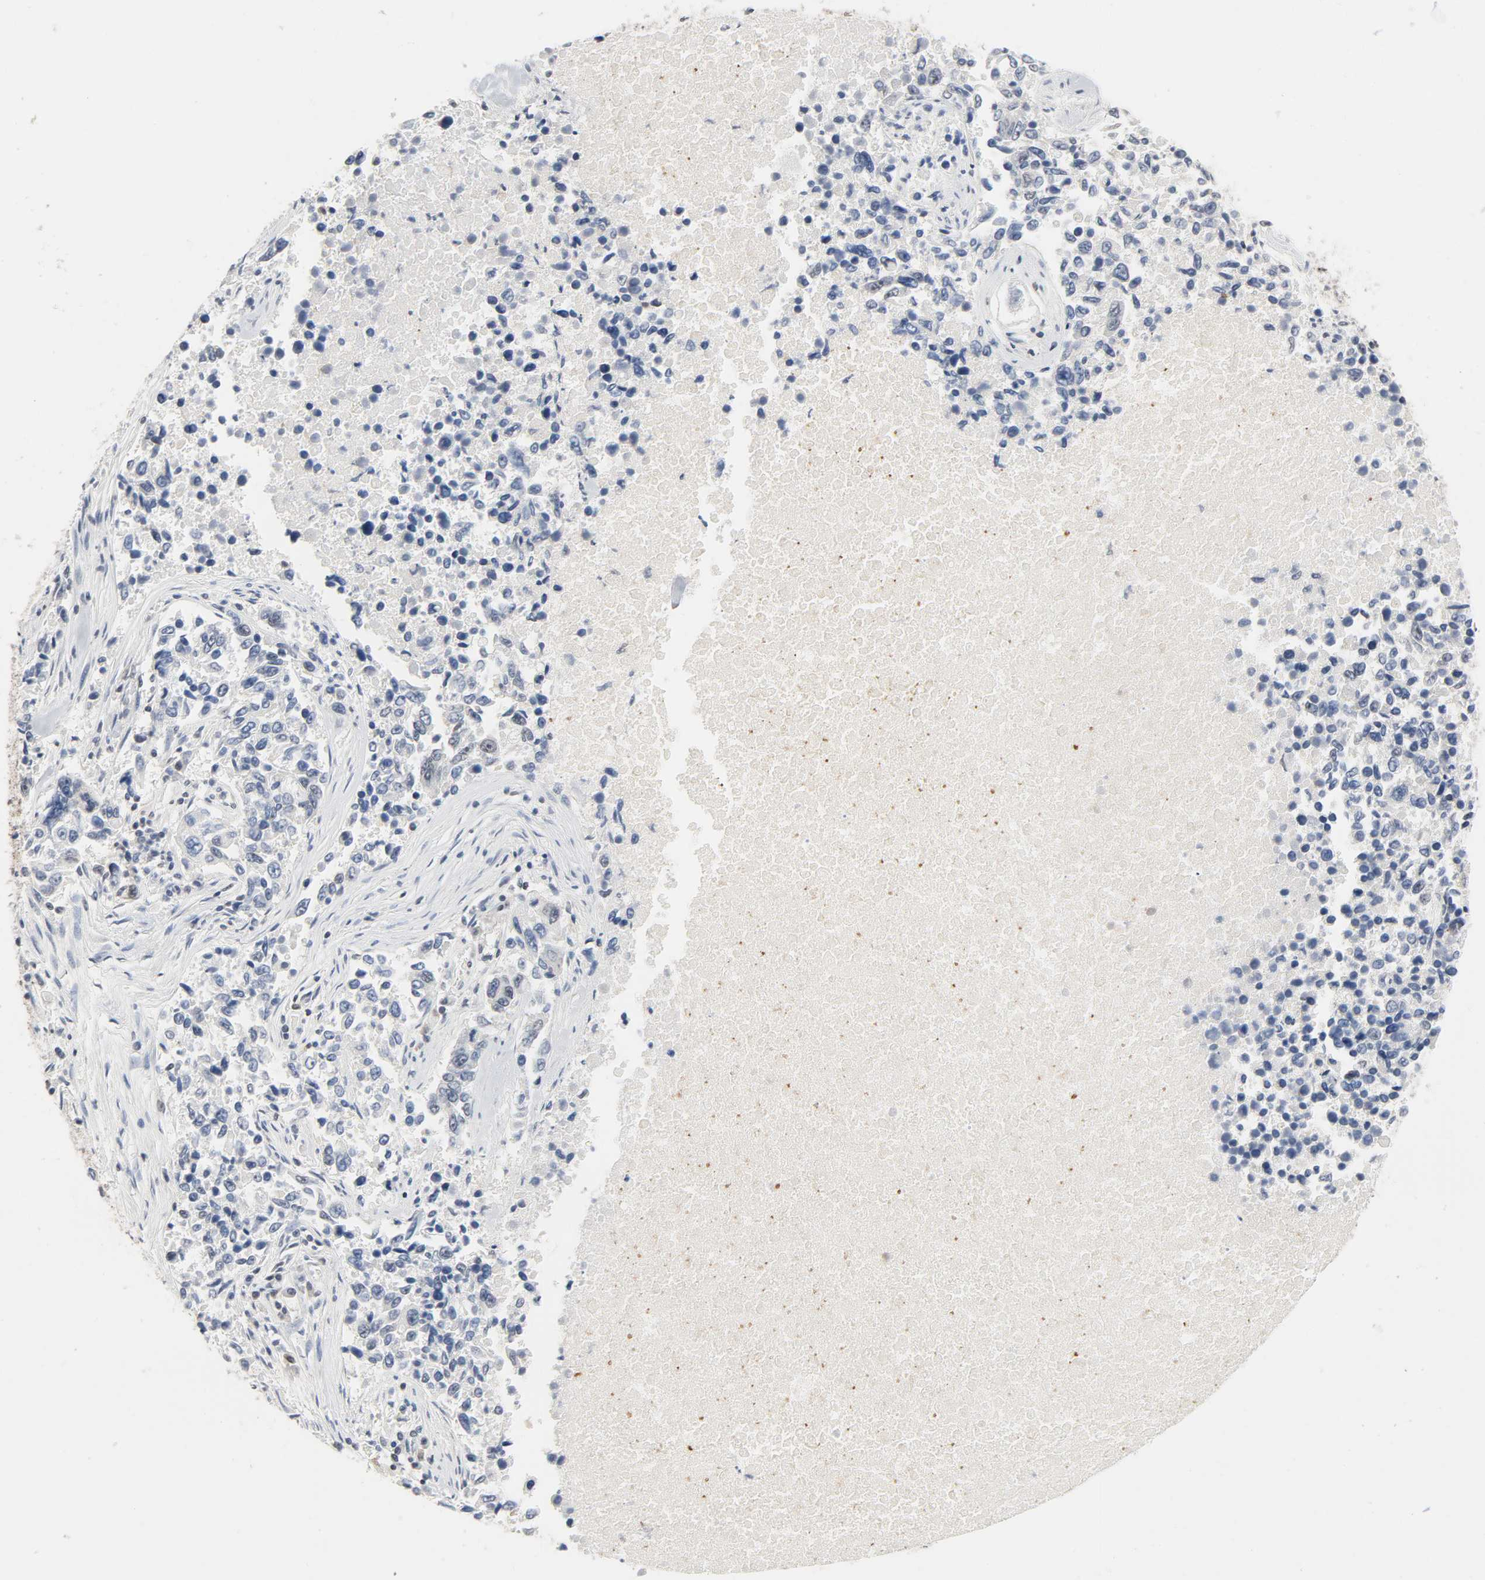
{"staining": {"intensity": "negative", "quantity": "none", "location": "none"}, "tissue": "lung cancer", "cell_type": "Tumor cells", "image_type": "cancer", "snomed": [{"axis": "morphology", "description": "Adenocarcinoma, NOS"}, {"axis": "topography", "description": "Lung"}], "caption": "Tumor cells are negative for brown protein staining in lung cancer (adenocarcinoma). (Immunohistochemistry (ihc), brightfield microscopy, high magnification).", "gene": "ACSS2", "patient": {"sex": "male", "age": 84}}